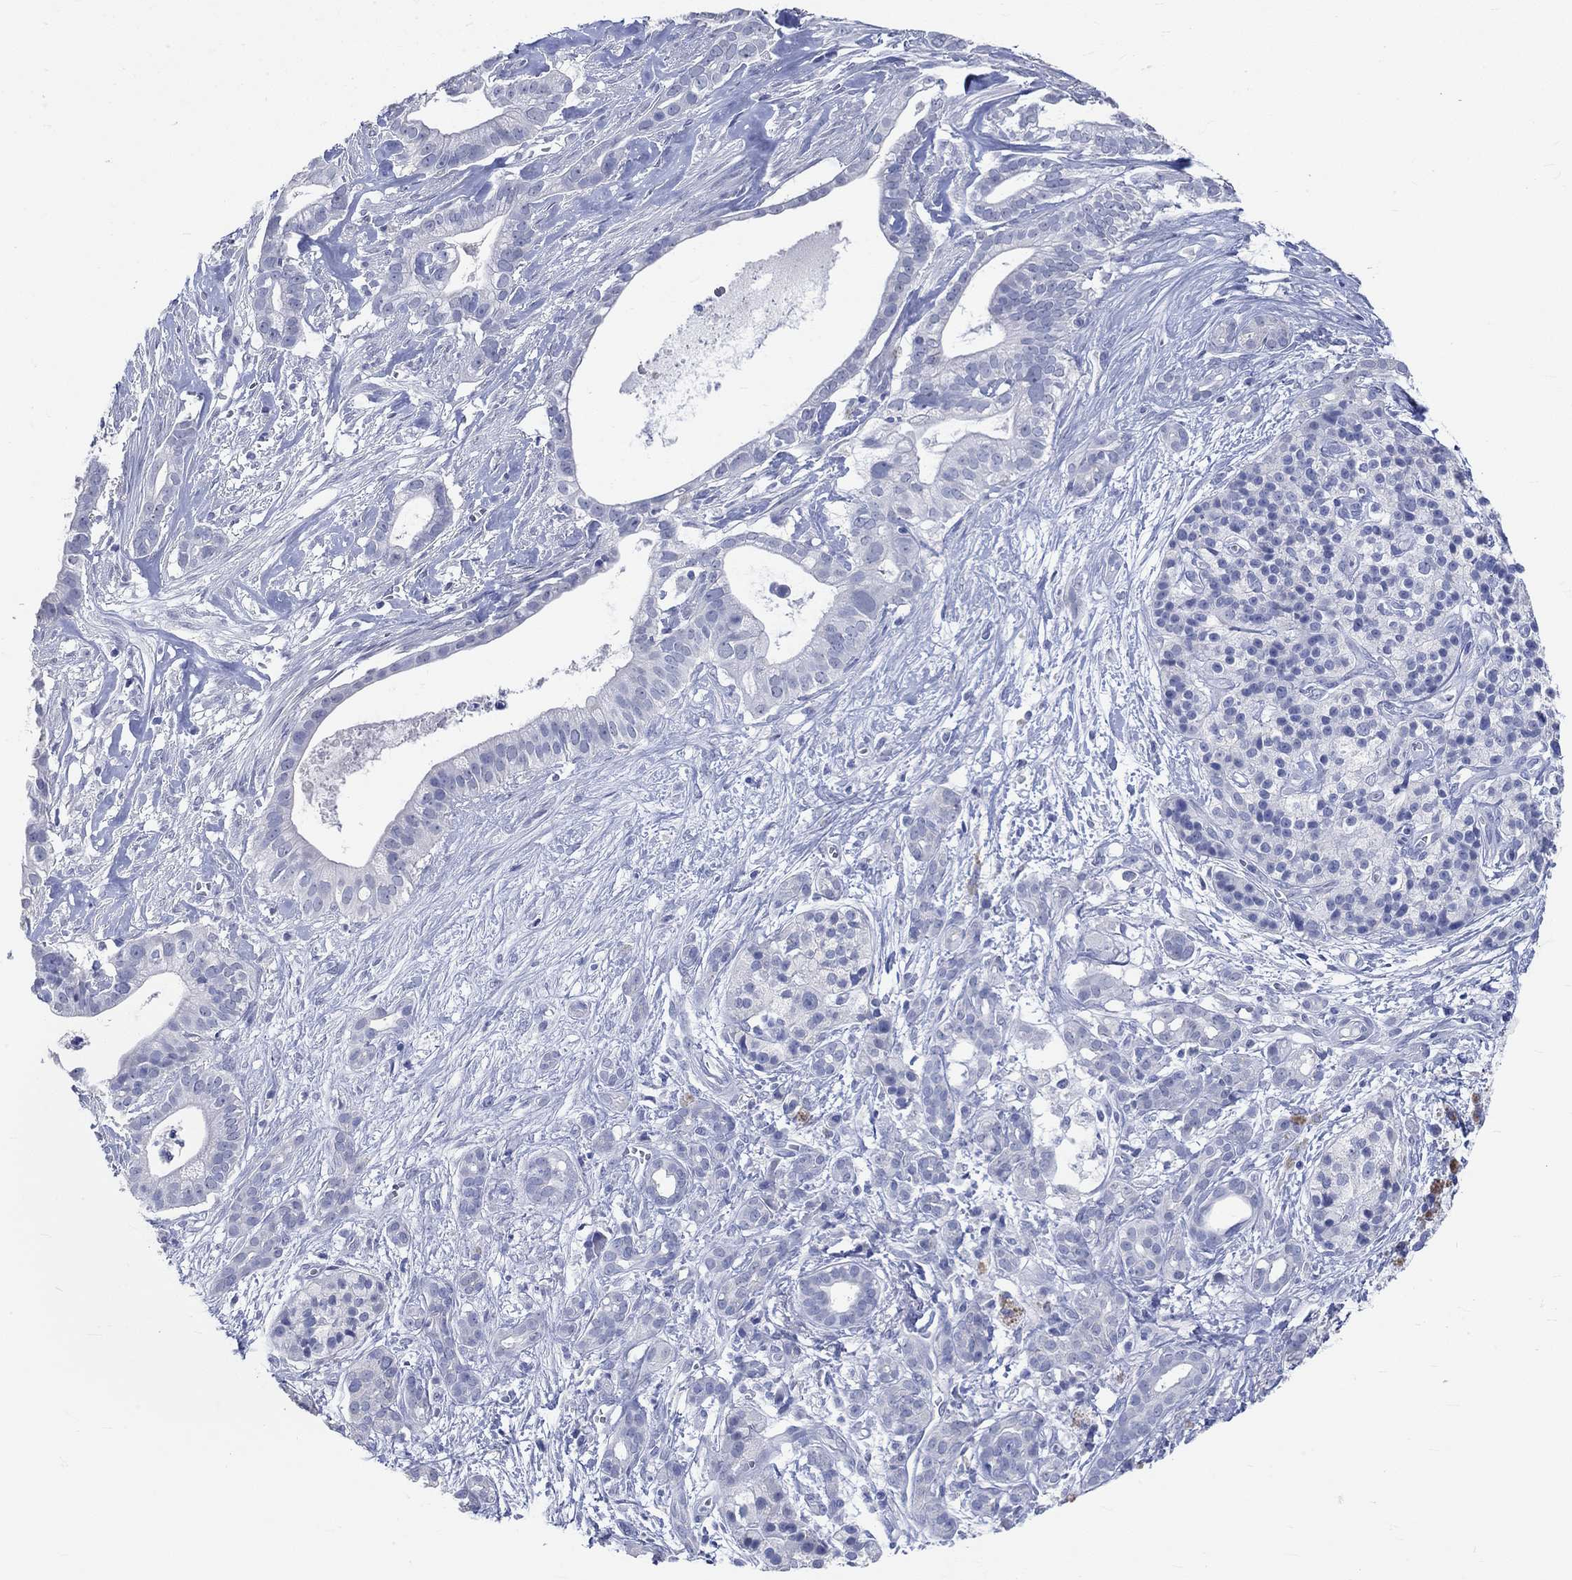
{"staining": {"intensity": "negative", "quantity": "none", "location": "none"}, "tissue": "pancreatic cancer", "cell_type": "Tumor cells", "image_type": "cancer", "snomed": [{"axis": "morphology", "description": "Adenocarcinoma, NOS"}, {"axis": "topography", "description": "Pancreas"}], "caption": "An image of human pancreatic cancer is negative for staining in tumor cells.", "gene": "C4orf47", "patient": {"sex": "male", "age": 61}}